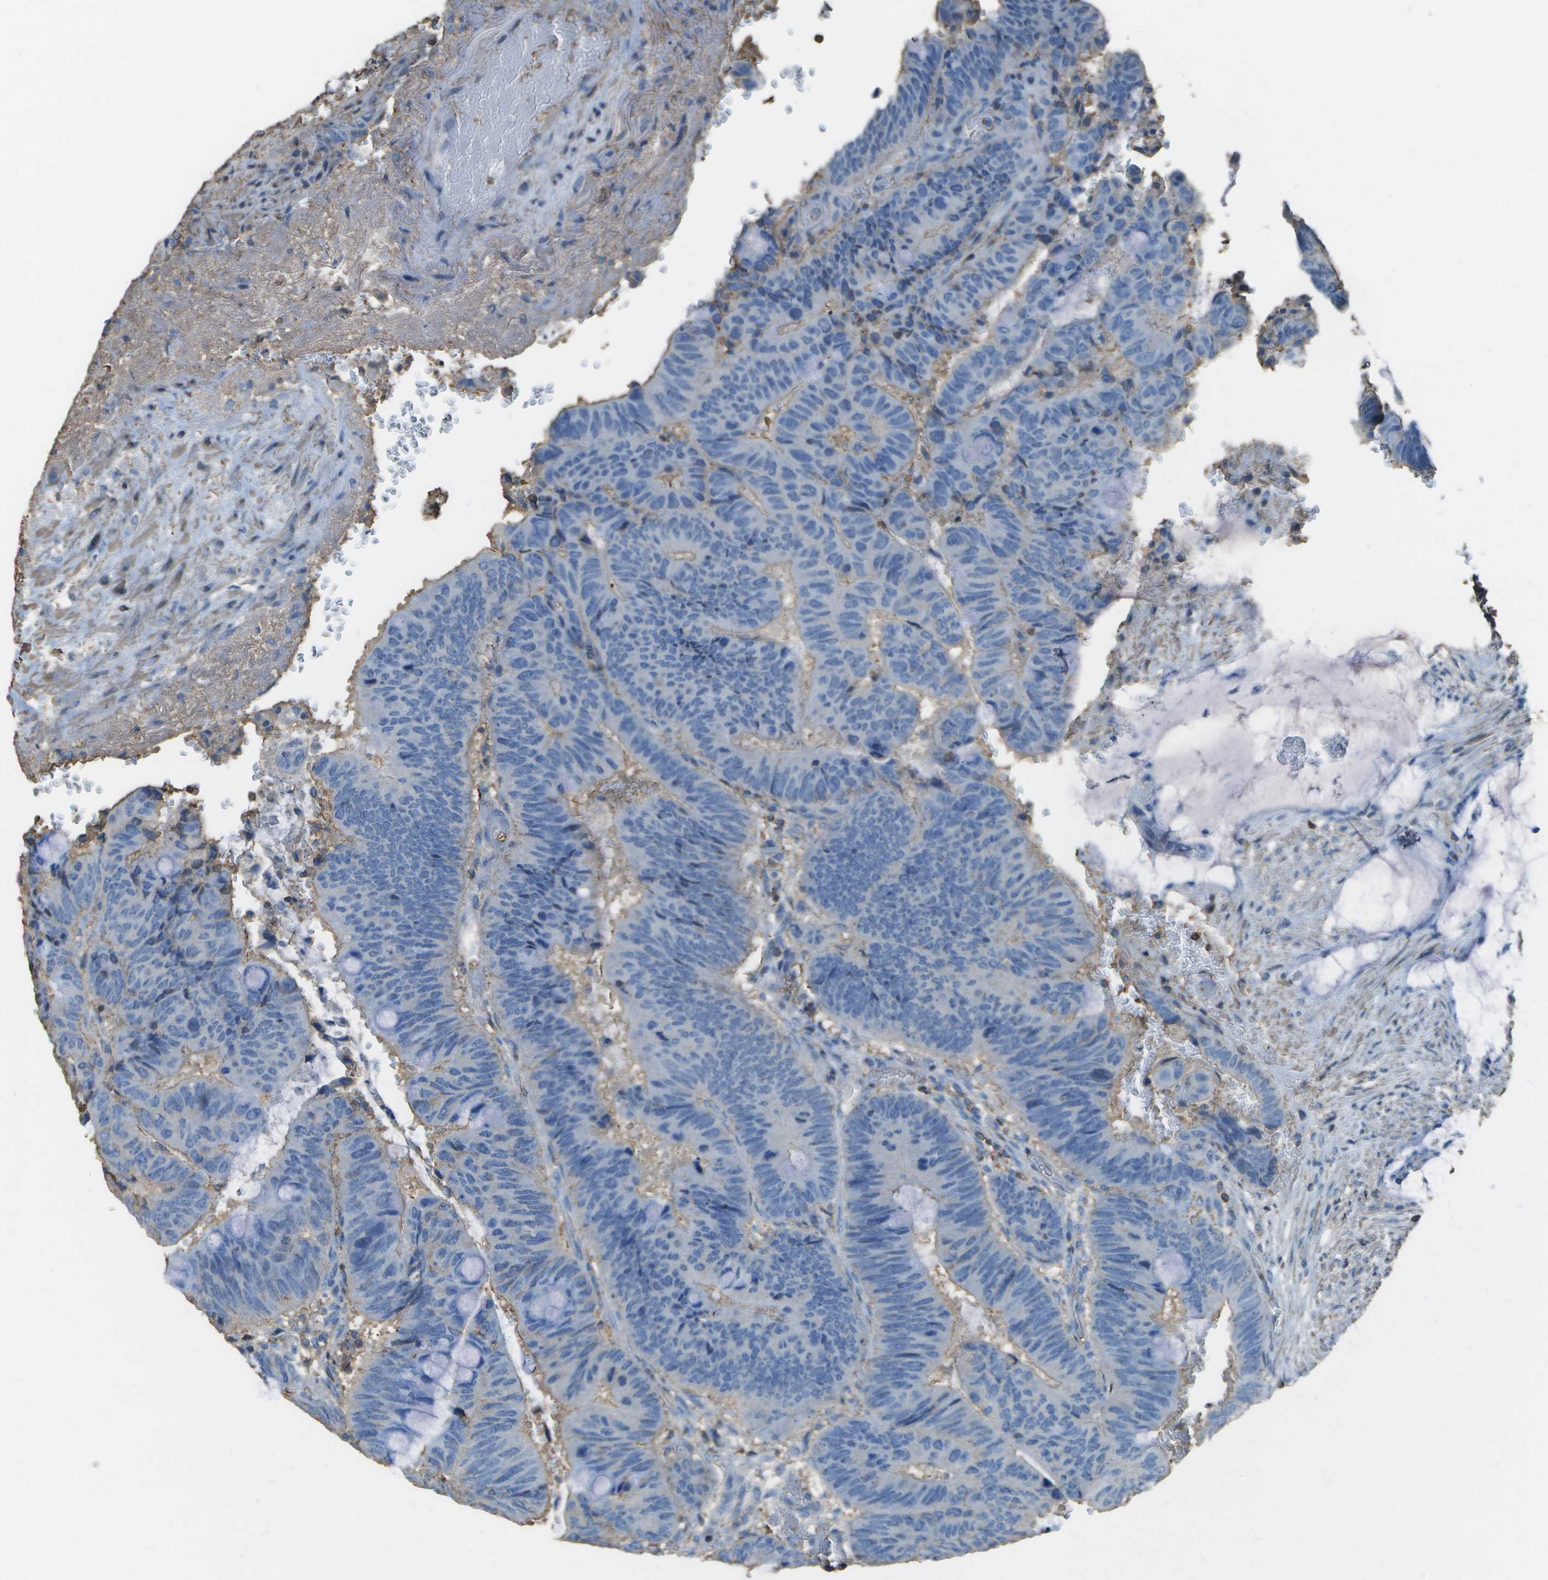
{"staining": {"intensity": "weak", "quantity": "<25%", "location": "cytoplasmic/membranous"}, "tissue": "colorectal cancer", "cell_type": "Tumor cells", "image_type": "cancer", "snomed": [{"axis": "morphology", "description": "Normal tissue, NOS"}, {"axis": "morphology", "description": "Adenocarcinoma, NOS"}, {"axis": "topography", "description": "Rectum"}], "caption": "Human colorectal cancer stained for a protein using IHC exhibits no staining in tumor cells.", "gene": "CYP4F11", "patient": {"sex": "male", "age": 92}}